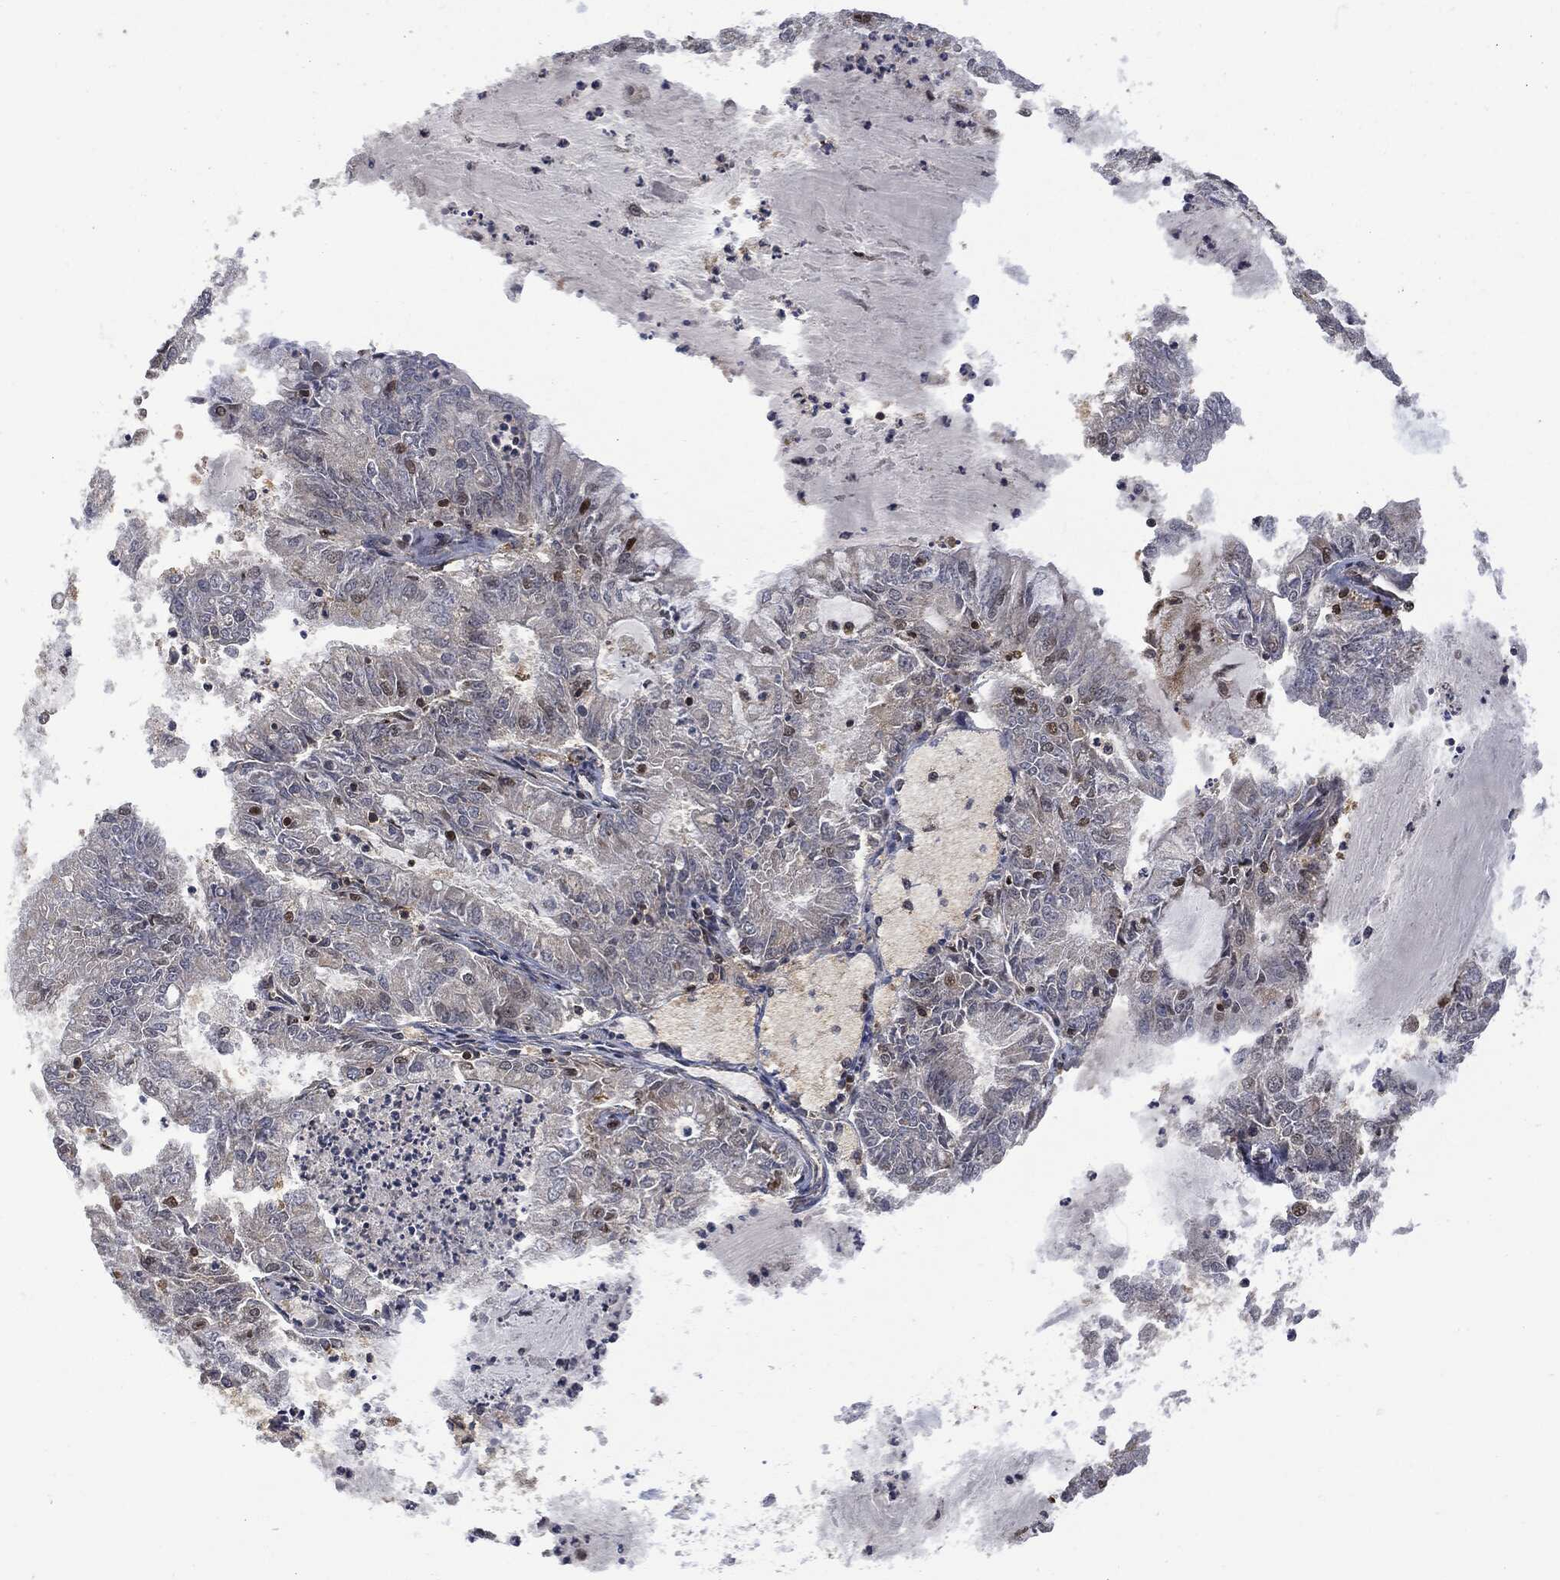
{"staining": {"intensity": "negative", "quantity": "none", "location": "none"}, "tissue": "endometrial cancer", "cell_type": "Tumor cells", "image_type": "cancer", "snomed": [{"axis": "morphology", "description": "Adenocarcinoma, NOS"}, {"axis": "topography", "description": "Endometrium"}], "caption": "There is no significant positivity in tumor cells of endometrial cancer. (DAB (3,3'-diaminobenzidine) immunohistochemistry (IHC) with hematoxylin counter stain).", "gene": "PSMB10", "patient": {"sex": "female", "age": 57}}